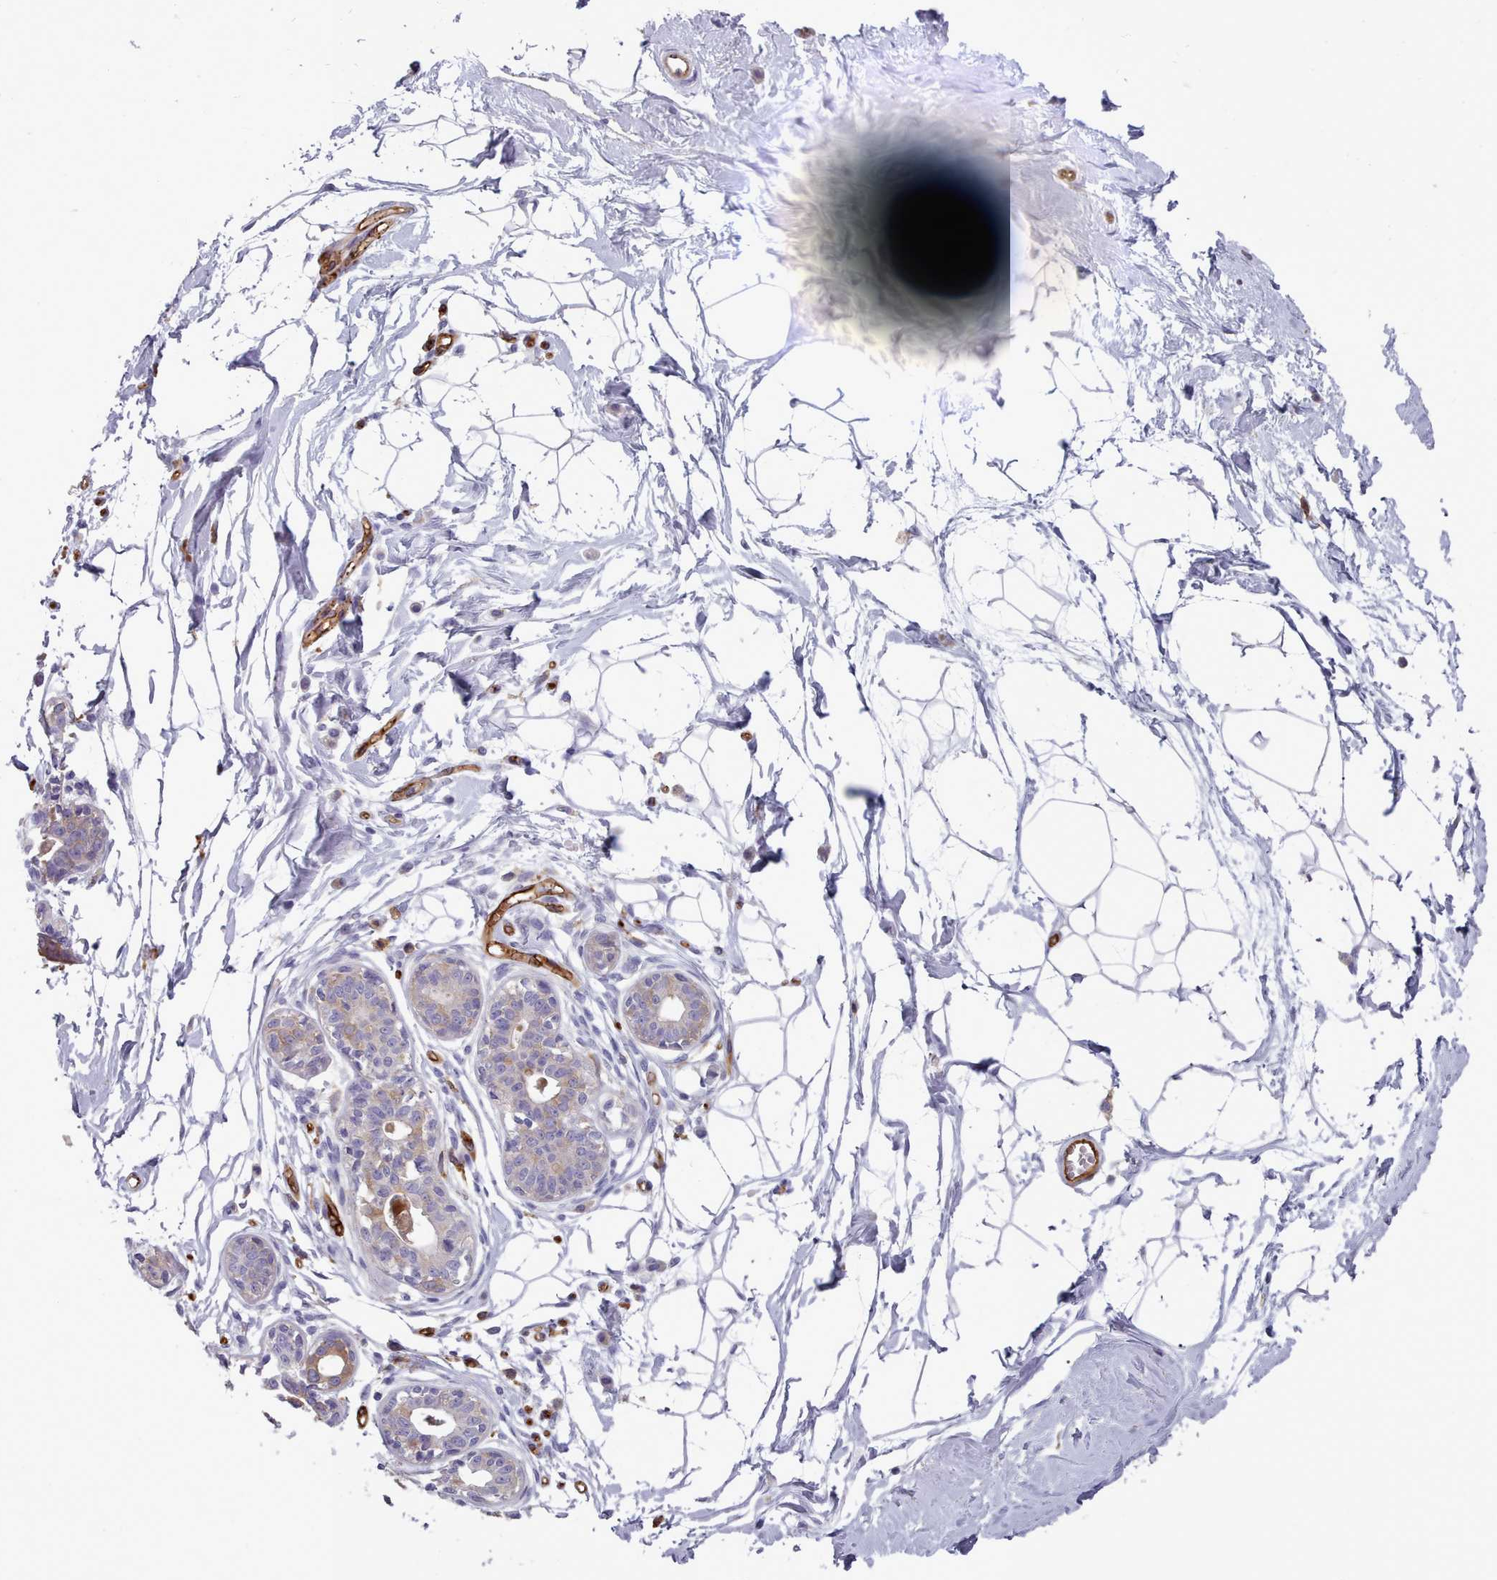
{"staining": {"intensity": "negative", "quantity": "none", "location": "none"}, "tissue": "breast", "cell_type": "Adipocytes", "image_type": "normal", "snomed": [{"axis": "morphology", "description": "Normal tissue, NOS"}, {"axis": "topography", "description": "Breast"}], "caption": "Immunohistochemical staining of normal human breast shows no significant staining in adipocytes. (IHC, brightfield microscopy, high magnification).", "gene": "CD300LF", "patient": {"sex": "female", "age": 45}}